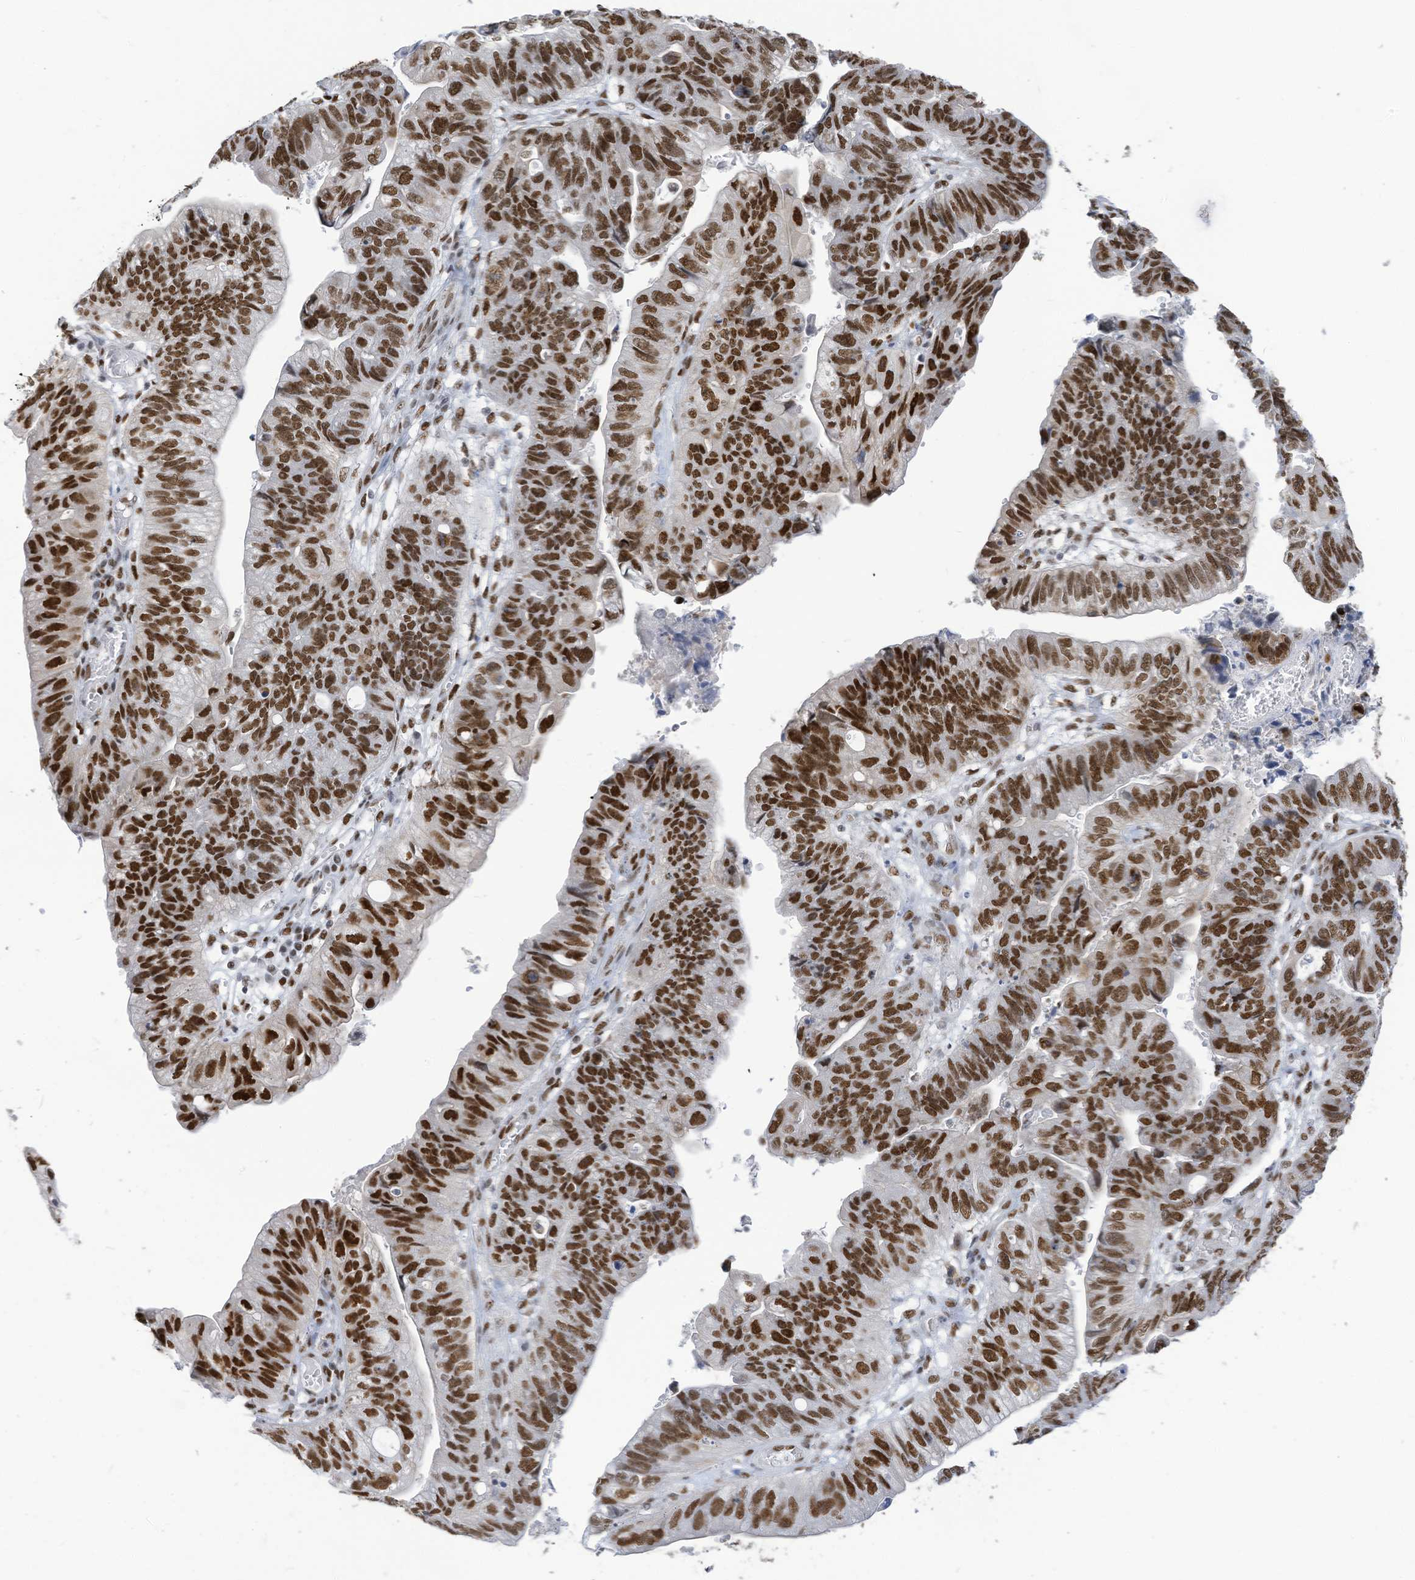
{"staining": {"intensity": "strong", "quantity": ">75%", "location": "nuclear"}, "tissue": "stomach cancer", "cell_type": "Tumor cells", "image_type": "cancer", "snomed": [{"axis": "morphology", "description": "Adenocarcinoma, NOS"}, {"axis": "topography", "description": "Stomach"}], "caption": "Immunohistochemistry (IHC) photomicrograph of neoplastic tissue: human stomach cancer stained using immunohistochemistry (IHC) demonstrates high levels of strong protein expression localized specifically in the nuclear of tumor cells, appearing as a nuclear brown color.", "gene": "KHSRP", "patient": {"sex": "male", "age": 59}}